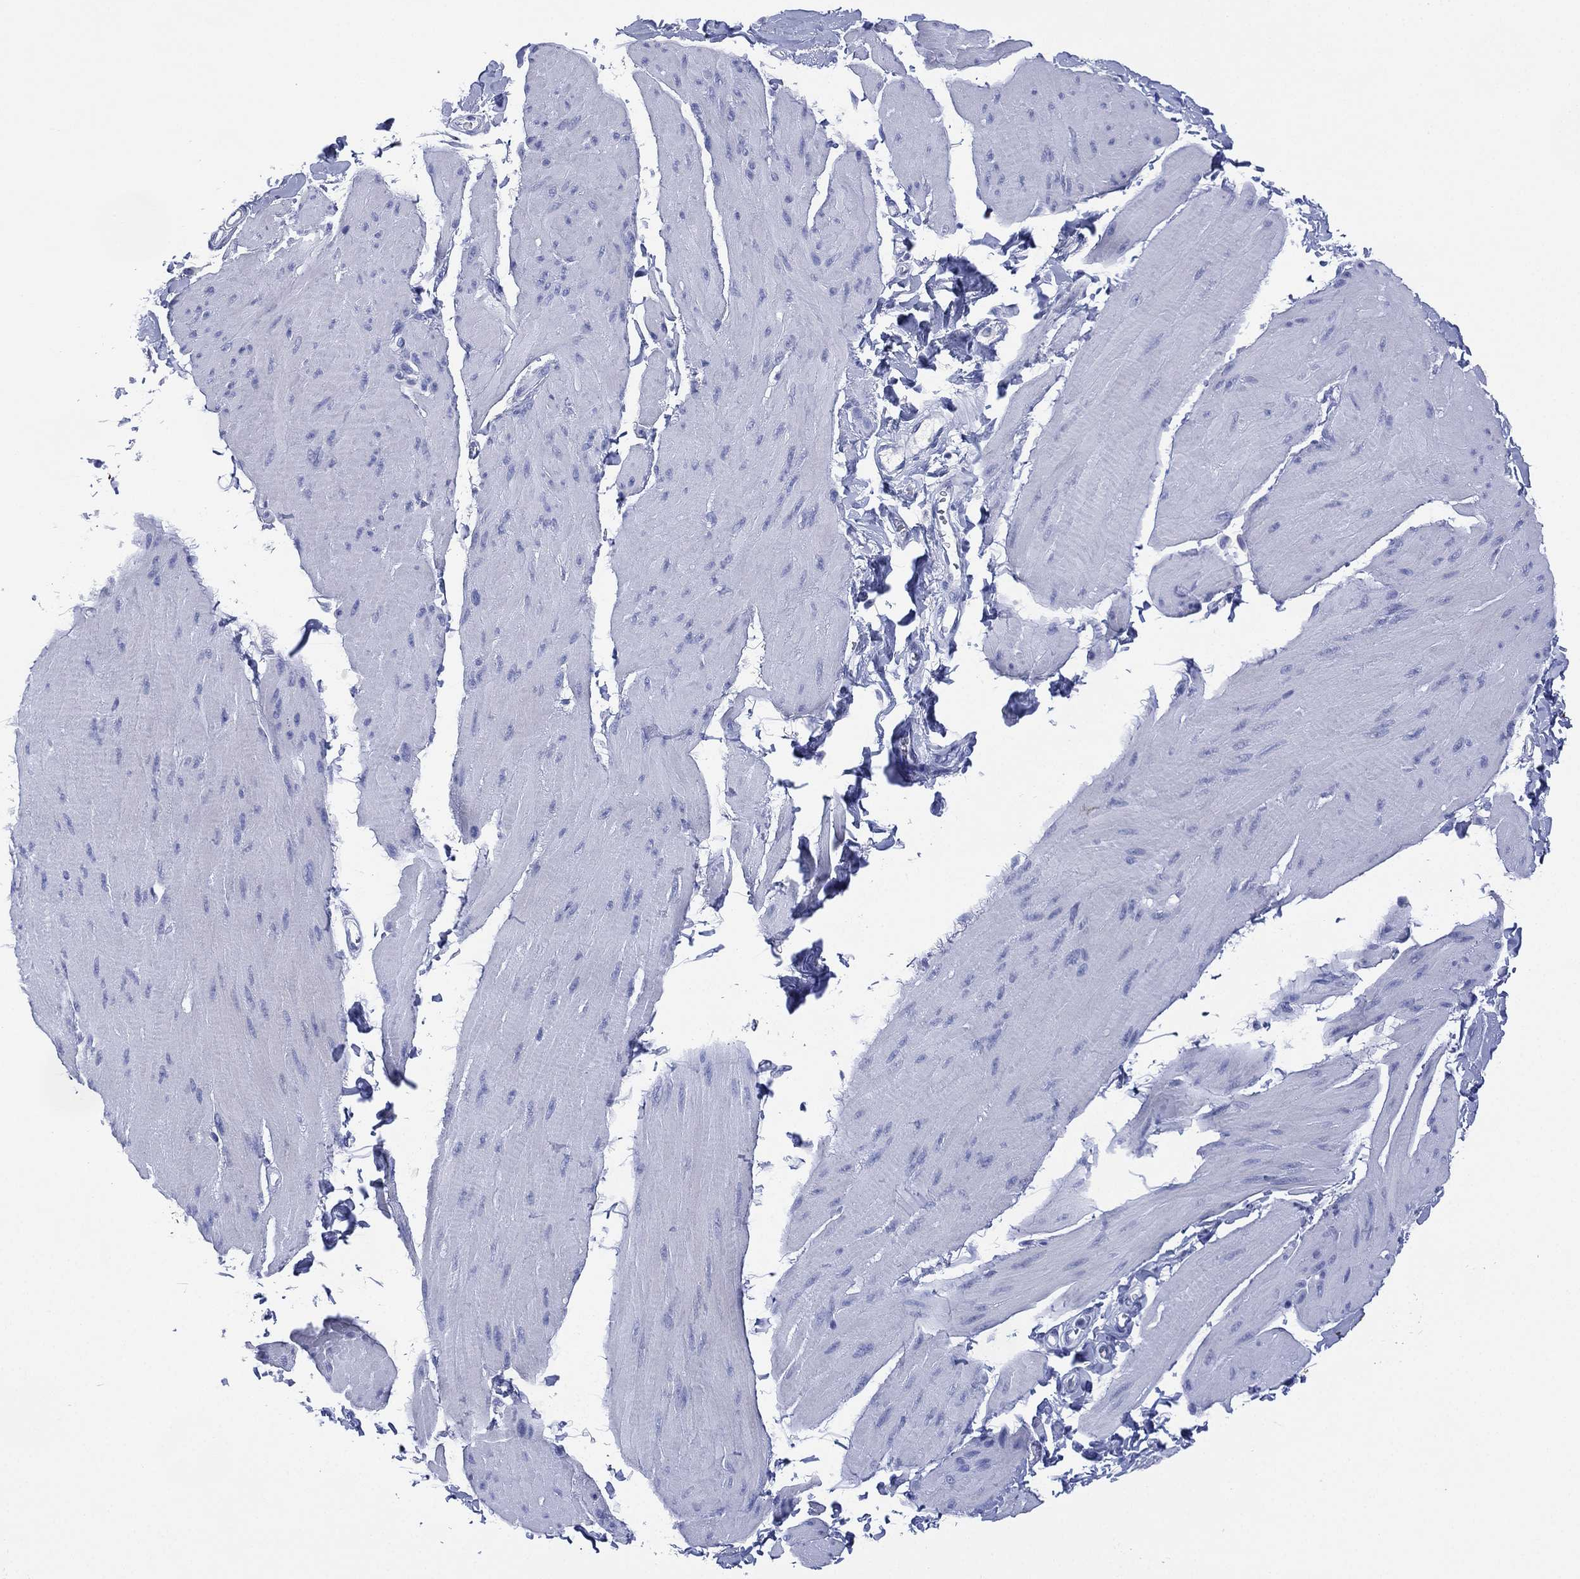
{"staining": {"intensity": "negative", "quantity": "none", "location": "none"}, "tissue": "smooth muscle", "cell_type": "Smooth muscle cells", "image_type": "normal", "snomed": [{"axis": "morphology", "description": "Normal tissue, NOS"}, {"axis": "topography", "description": "Adipose tissue"}, {"axis": "topography", "description": "Smooth muscle"}, {"axis": "topography", "description": "Peripheral nerve tissue"}], "caption": "The image displays no significant staining in smooth muscle cells of smooth muscle. Brightfield microscopy of immunohistochemistry stained with DAB (3,3'-diaminobenzidine) (brown) and hematoxylin (blue), captured at high magnification.", "gene": "DSG1", "patient": {"sex": "male", "age": 83}}